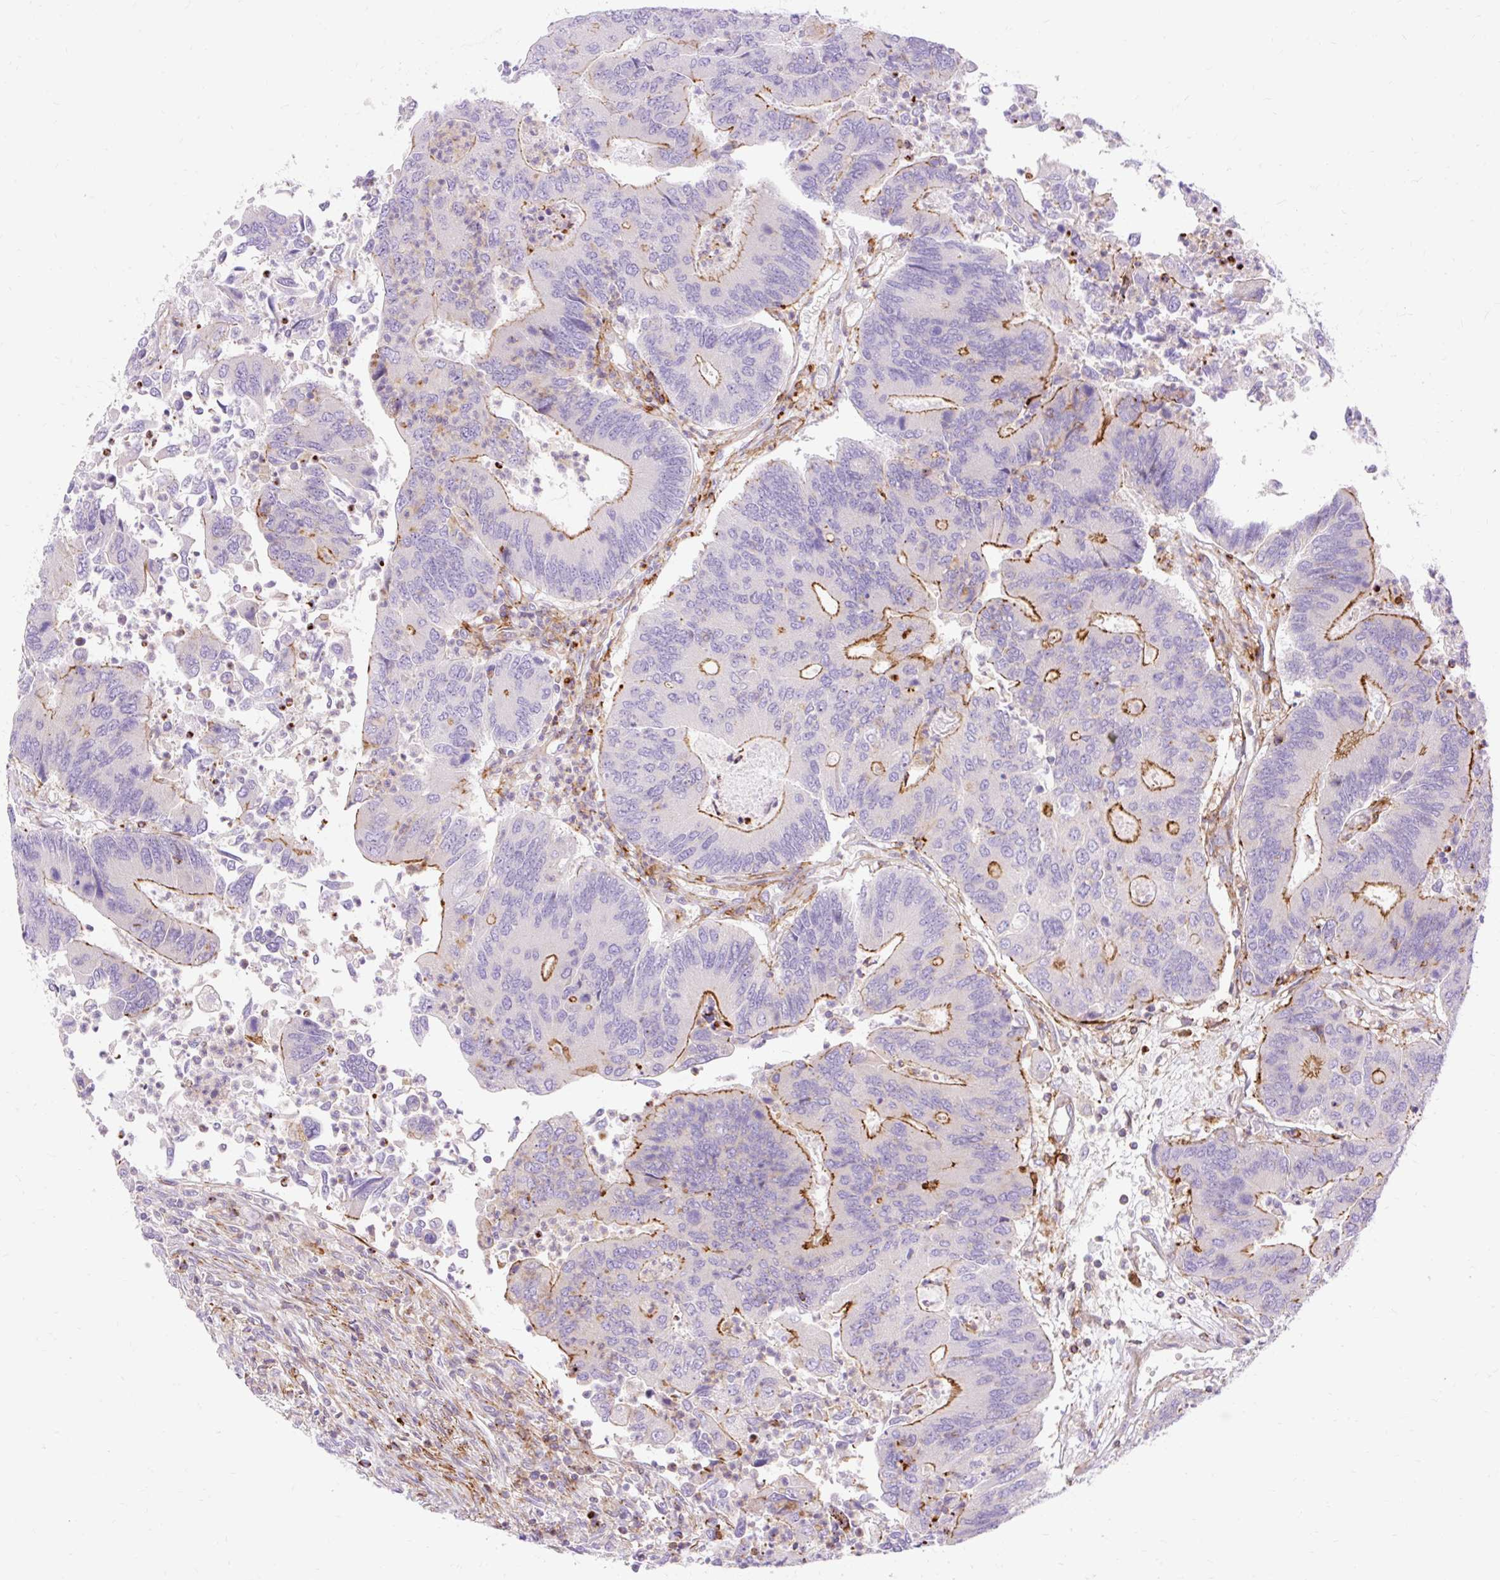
{"staining": {"intensity": "strong", "quantity": "25%-75%", "location": "cytoplasmic/membranous"}, "tissue": "colorectal cancer", "cell_type": "Tumor cells", "image_type": "cancer", "snomed": [{"axis": "morphology", "description": "Adenocarcinoma, NOS"}, {"axis": "topography", "description": "Colon"}], "caption": "The histopathology image exhibits a brown stain indicating the presence of a protein in the cytoplasmic/membranous of tumor cells in adenocarcinoma (colorectal).", "gene": "CORO7-PAM16", "patient": {"sex": "female", "age": 67}}